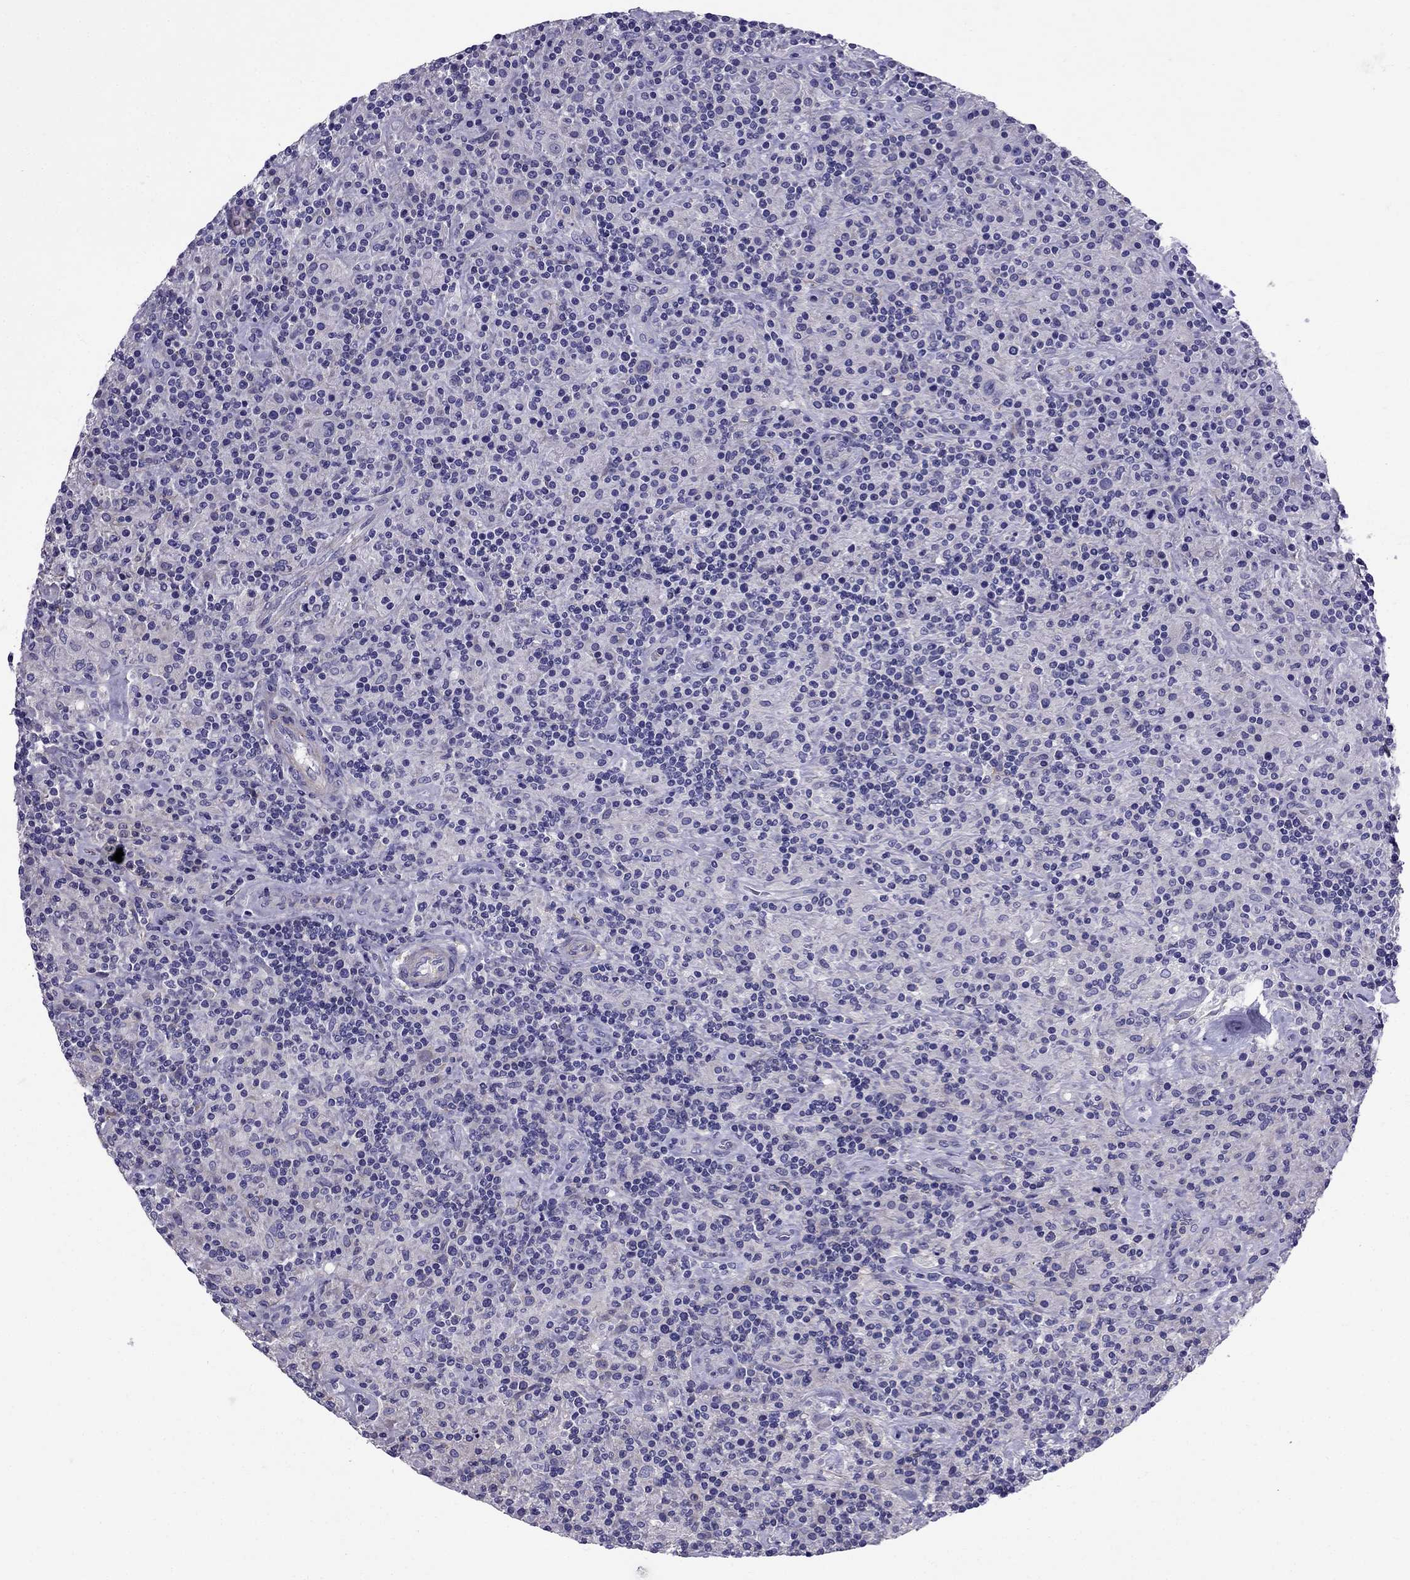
{"staining": {"intensity": "negative", "quantity": "none", "location": "none"}, "tissue": "lymphoma", "cell_type": "Tumor cells", "image_type": "cancer", "snomed": [{"axis": "morphology", "description": "Hodgkin's disease, NOS"}, {"axis": "topography", "description": "Lymph node"}], "caption": "Hodgkin's disease stained for a protein using immunohistochemistry displays no positivity tumor cells.", "gene": "GPR50", "patient": {"sex": "male", "age": 70}}